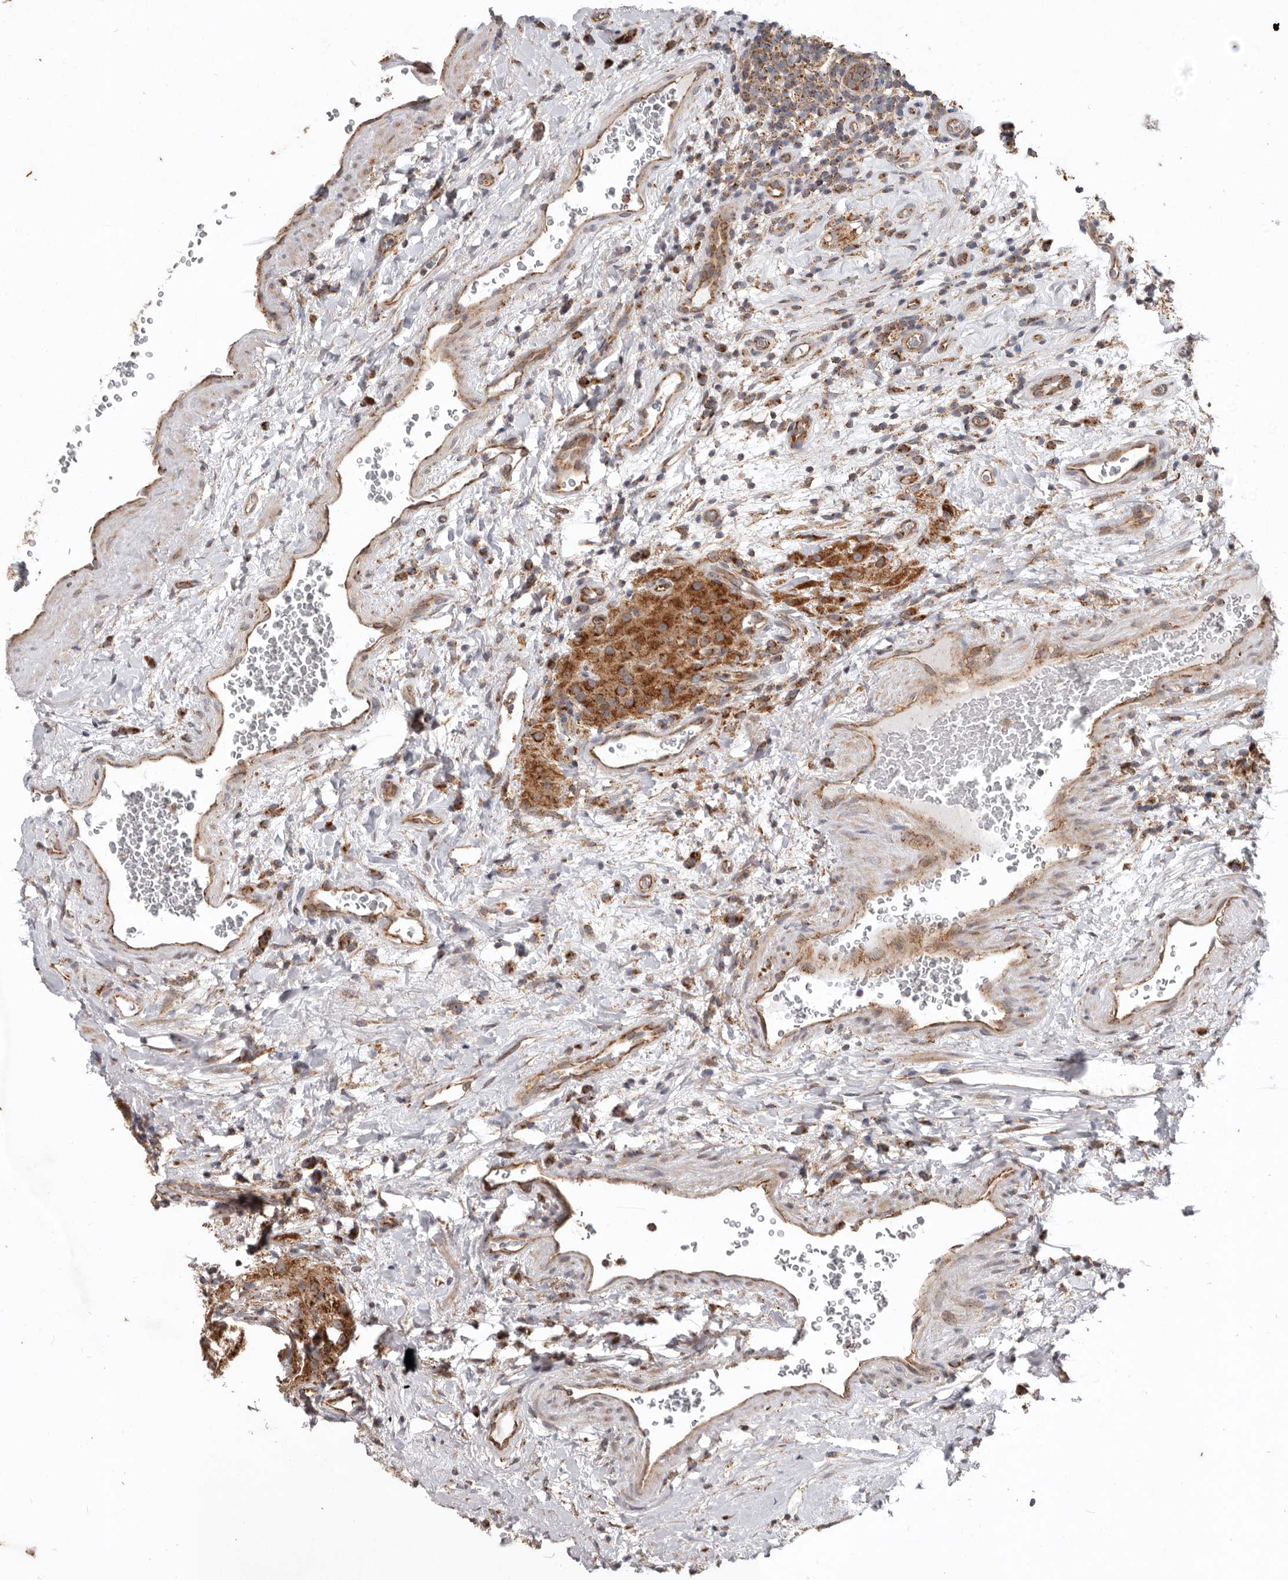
{"staining": {"intensity": "strong", "quantity": ">75%", "location": "cytoplasmic/membranous"}, "tissue": "testis cancer", "cell_type": "Tumor cells", "image_type": "cancer", "snomed": [{"axis": "morphology", "description": "Seminoma, NOS"}, {"axis": "topography", "description": "Testis"}], "caption": "A high-resolution histopathology image shows IHC staining of testis cancer, which exhibits strong cytoplasmic/membranous positivity in about >75% of tumor cells.", "gene": "MRPS10", "patient": {"sex": "male", "age": 49}}